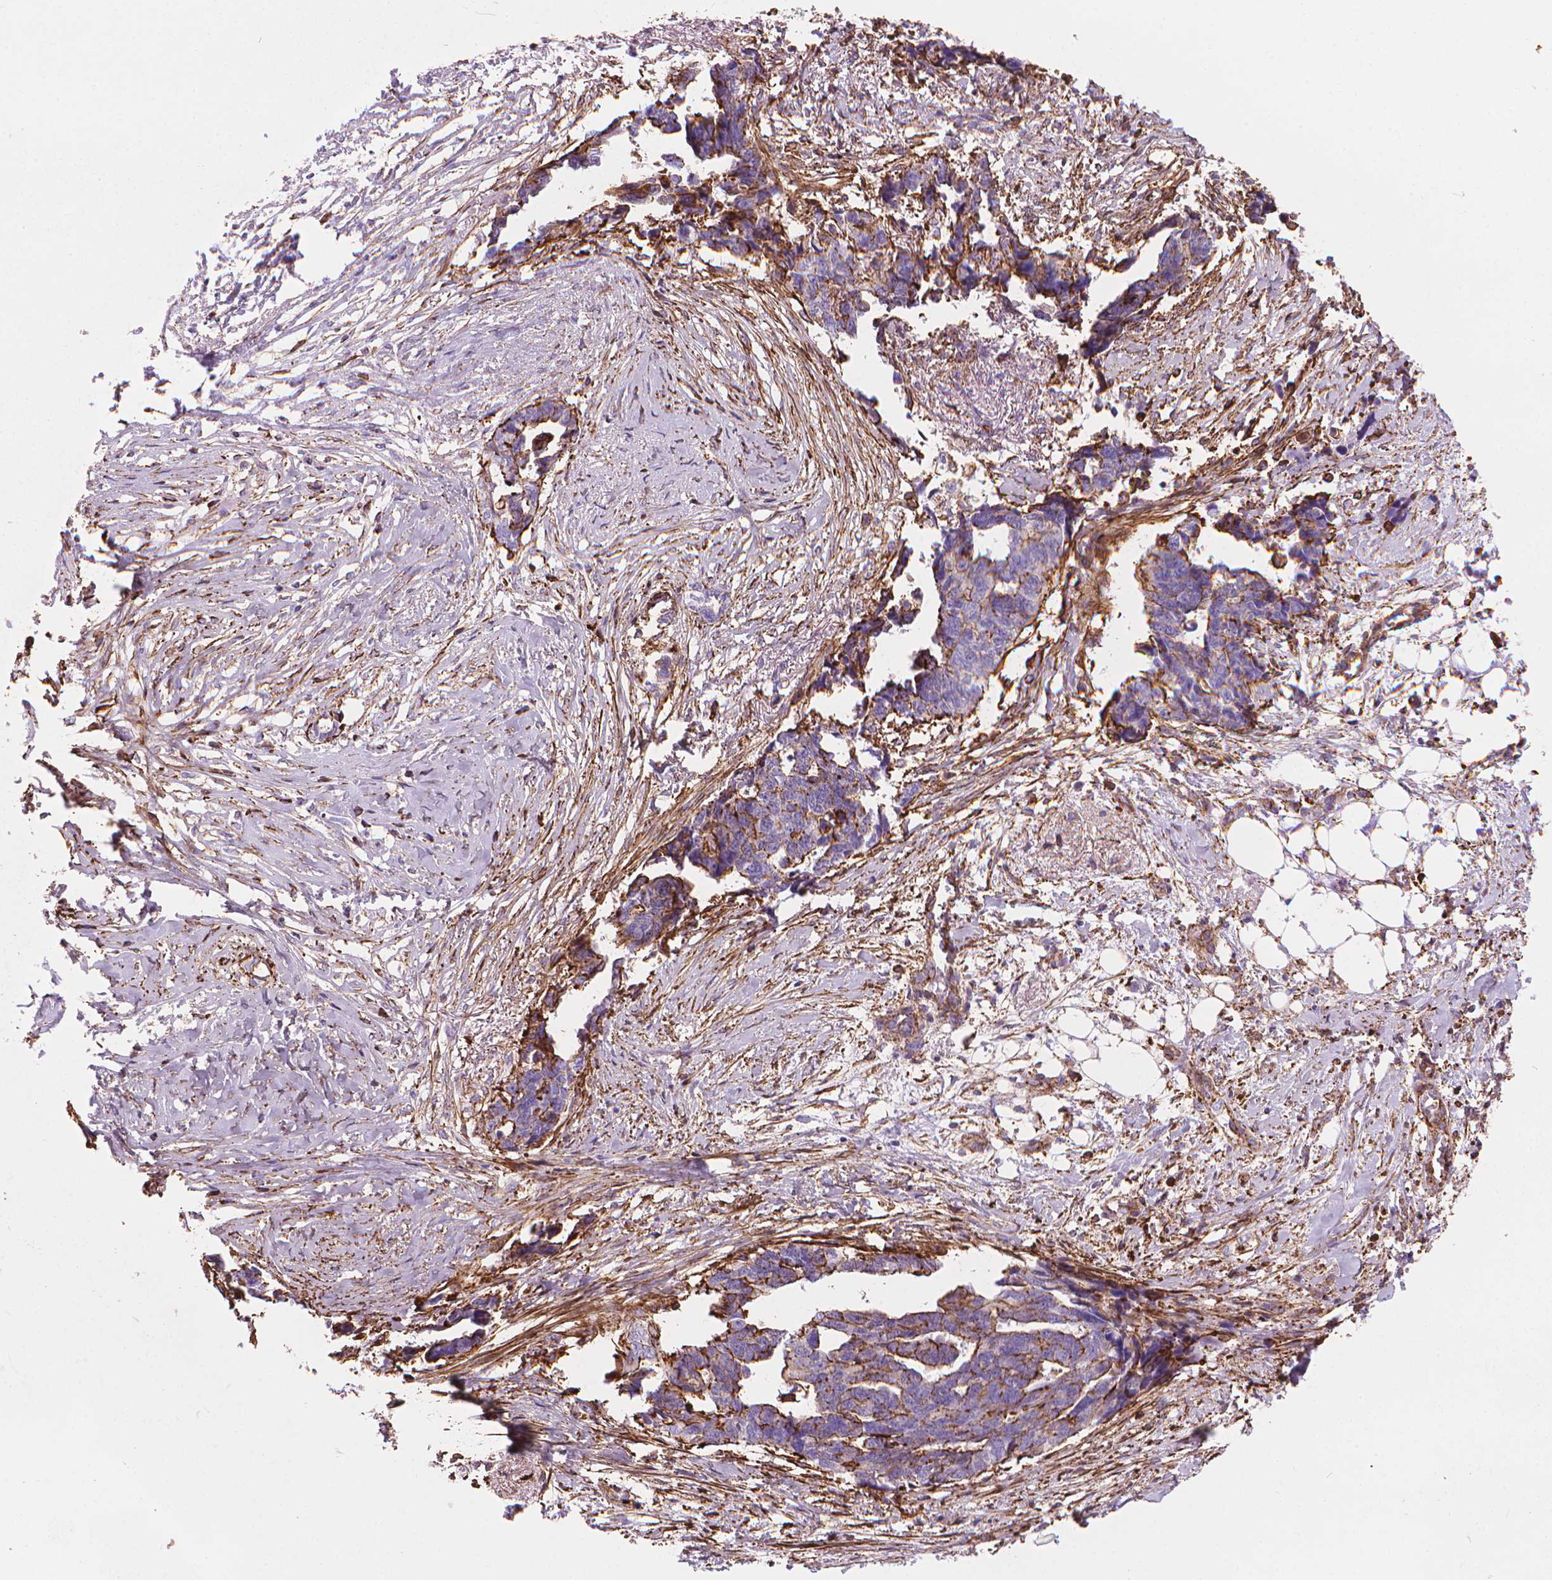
{"staining": {"intensity": "moderate", "quantity": "<25%", "location": "cytoplasmic/membranous"}, "tissue": "ovarian cancer", "cell_type": "Tumor cells", "image_type": "cancer", "snomed": [{"axis": "morphology", "description": "Cystadenocarcinoma, serous, NOS"}, {"axis": "topography", "description": "Ovary"}], "caption": "Immunohistochemistry (IHC) (DAB) staining of human ovarian cancer demonstrates moderate cytoplasmic/membranous protein staining in approximately <25% of tumor cells.", "gene": "PATJ", "patient": {"sex": "female", "age": 69}}